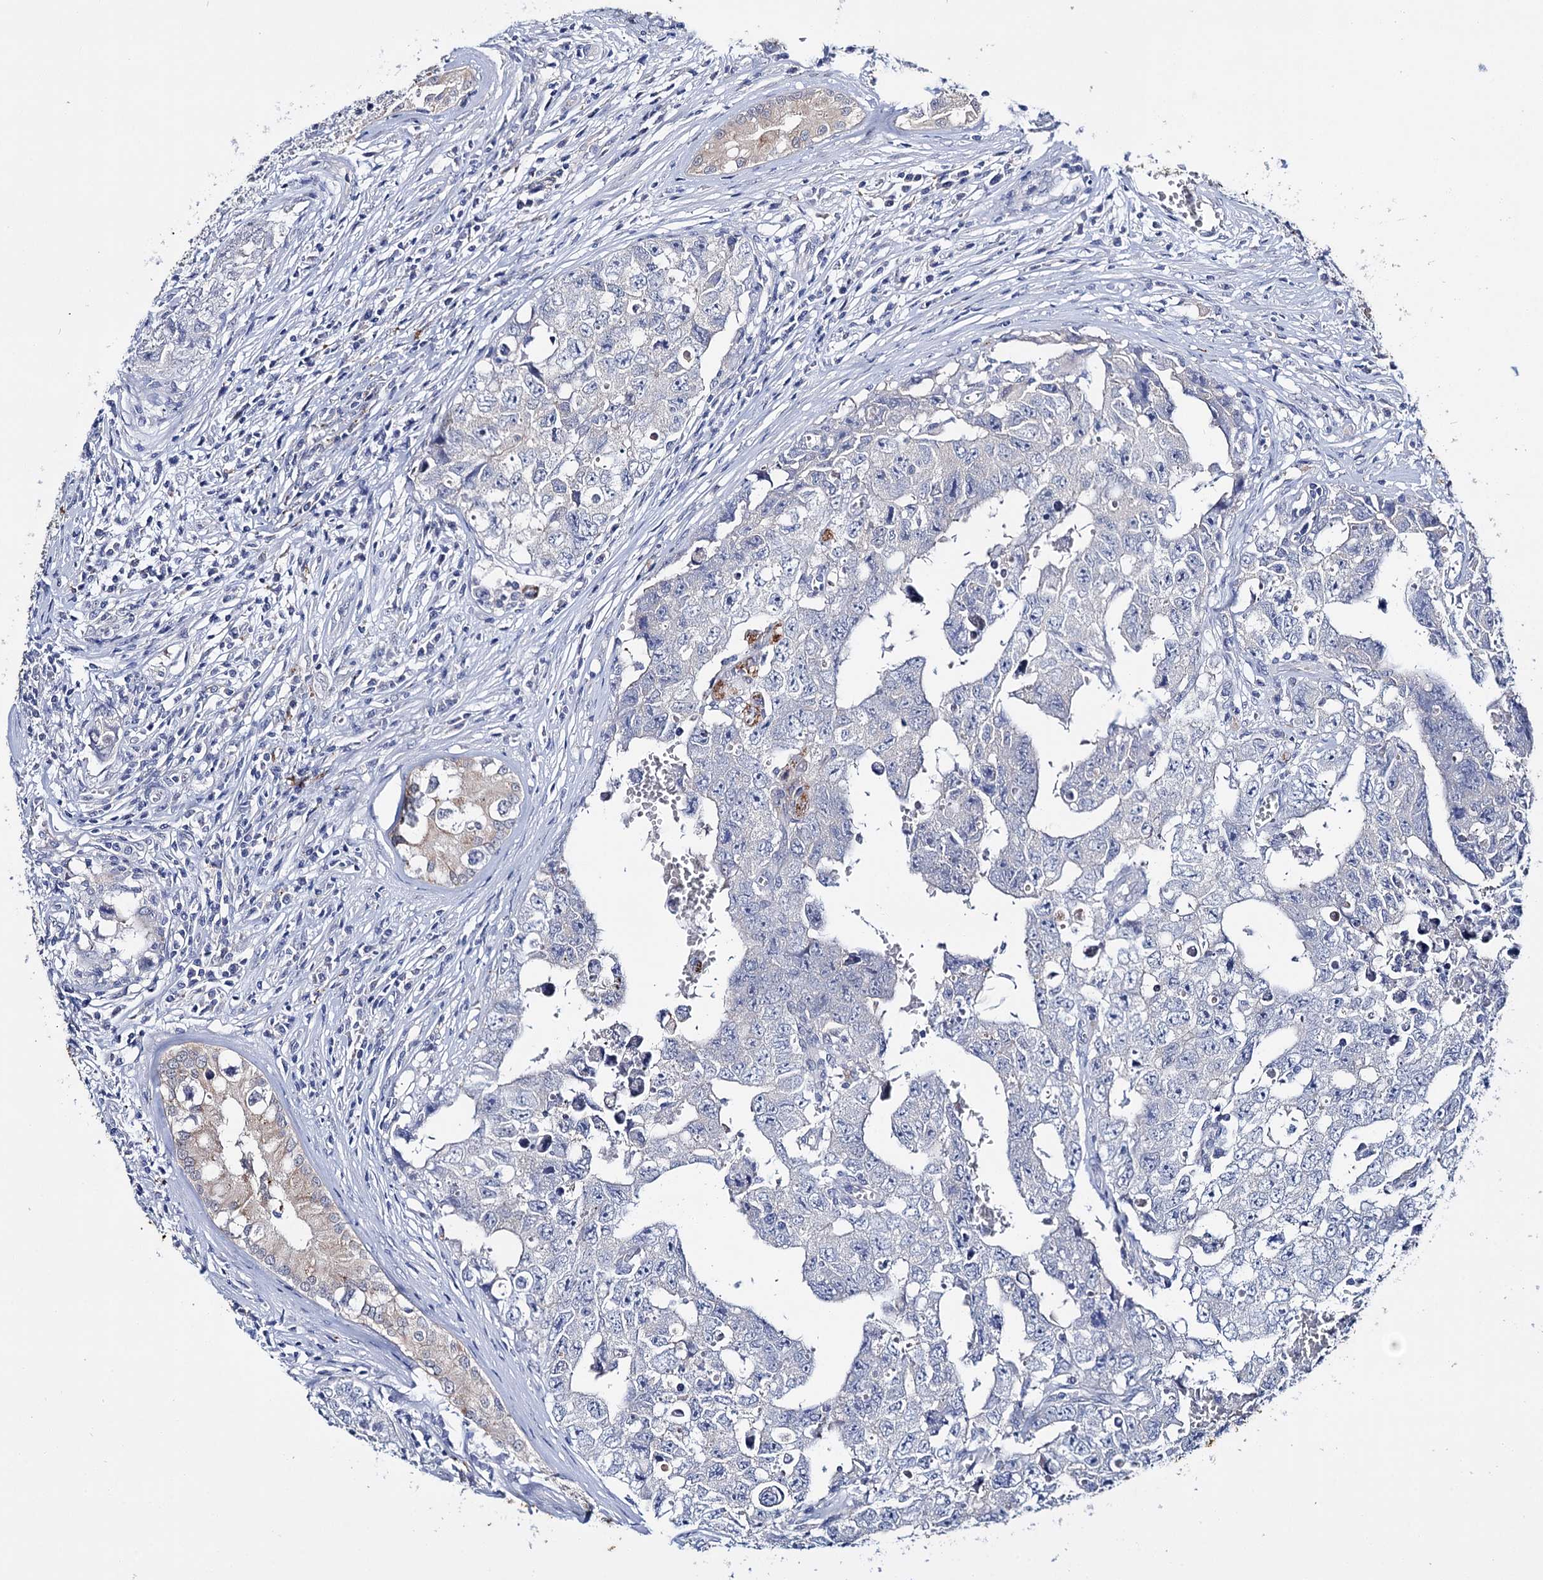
{"staining": {"intensity": "negative", "quantity": "none", "location": "none"}, "tissue": "testis cancer", "cell_type": "Tumor cells", "image_type": "cancer", "snomed": [{"axis": "morphology", "description": "Carcinoma, Embryonal, NOS"}, {"axis": "topography", "description": "Testis"}], "caption": "The image reveals no significant positivity in tumor cells of embryonal carcinoma (testis).", "gene": "LYZL4", "patient": {"sex": "male", "age": 17}}